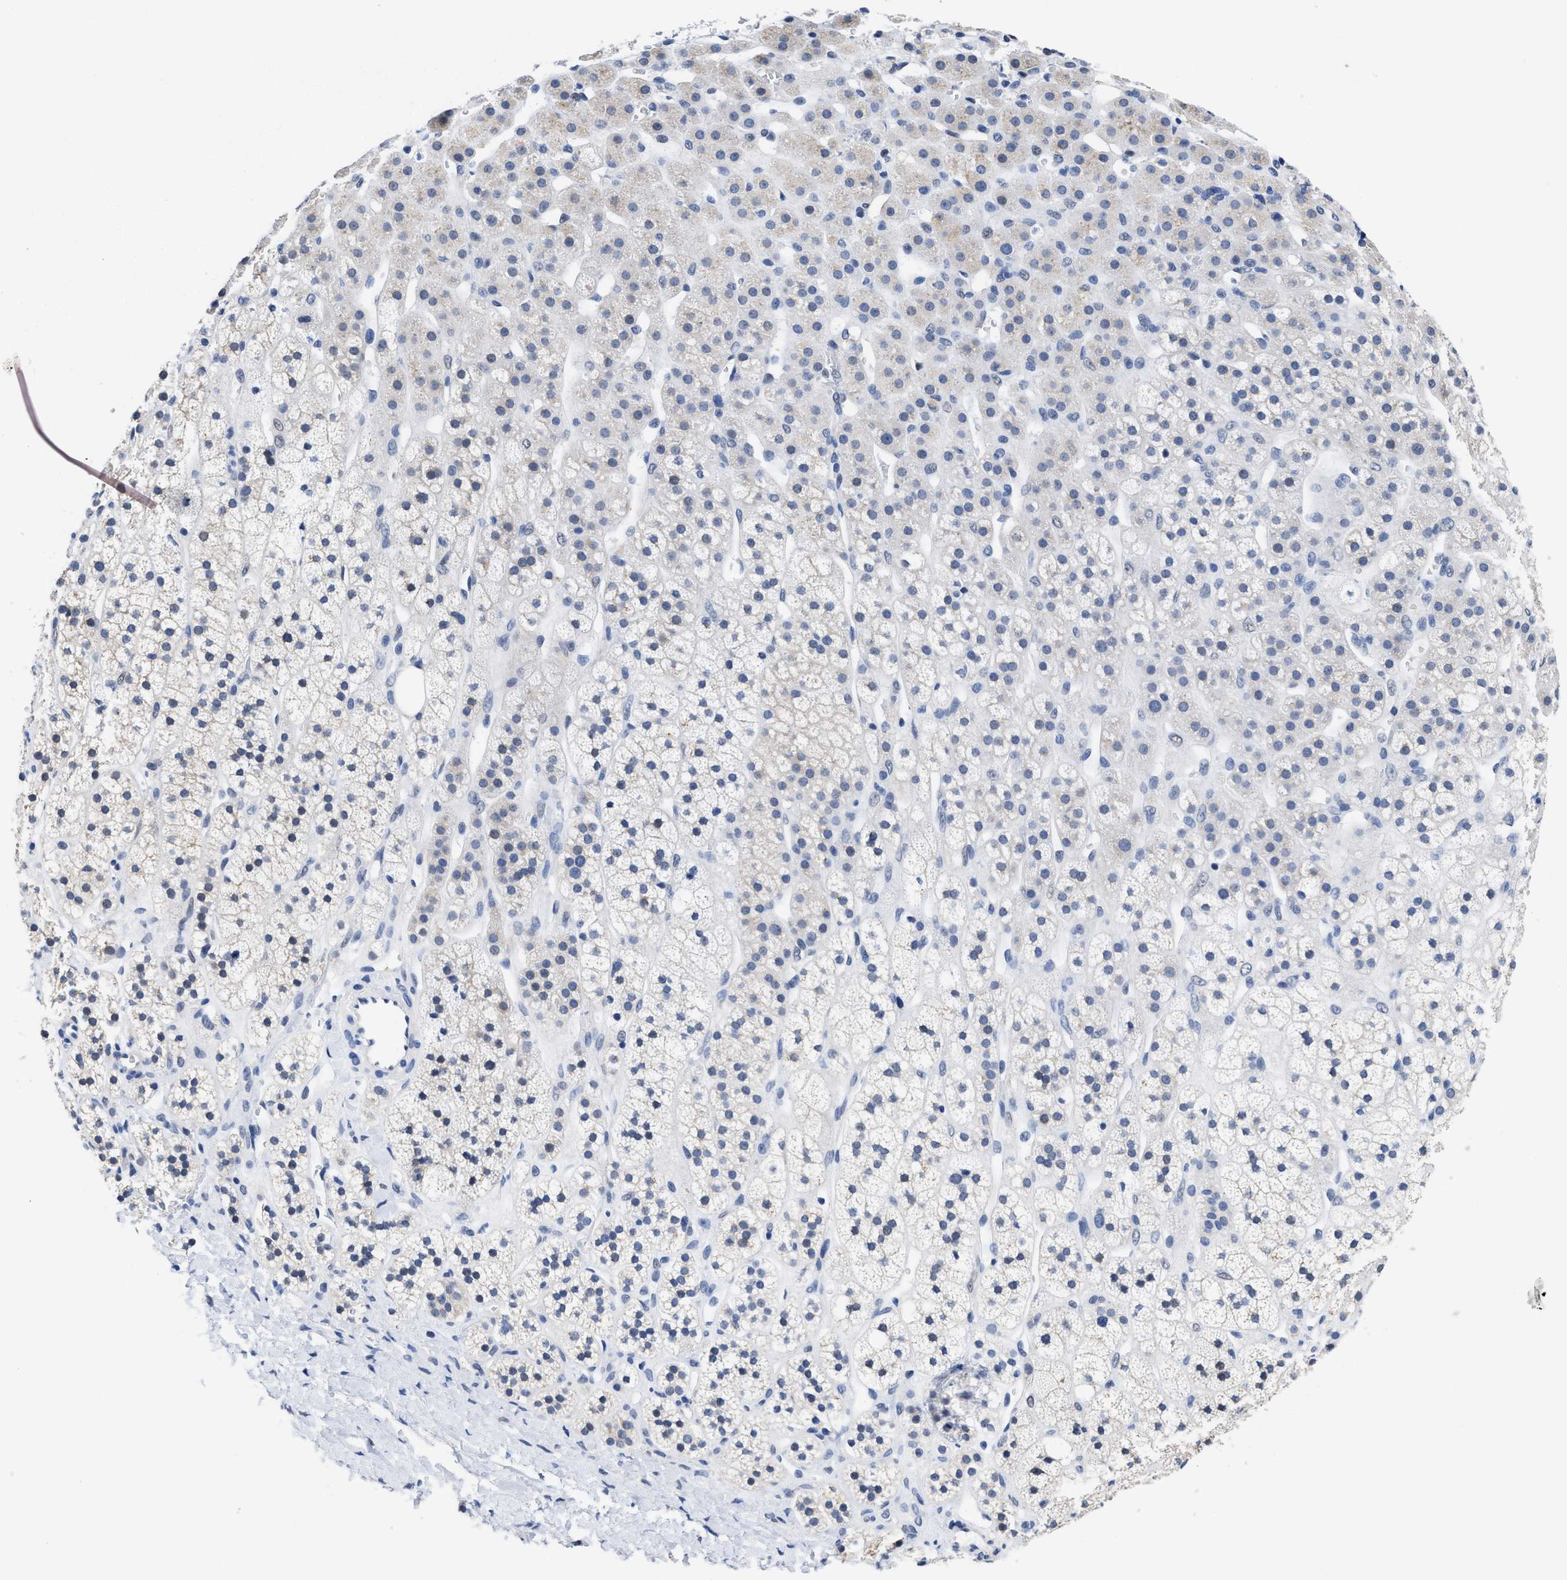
{"staining": {"intensity": "negative", "quantity": "none", "location": "none"}, "tissue": "adrenal gland", "cell_type": "Glandular cells", "image_type": "normal", "snomed": [{"axis": "morphology", "description": "Normal tissue, NOS"}, {"axis": "topography", "description": "Adrenal gland"}], "caption": "Glandular cells are negative for brown protein staining in normal adrenal gland. (Immunohistochemistry (ihc), brightfield microscopy, high magnification).", "gene": "HOOK1", "patient": {"sex": "male", "age": 56}}